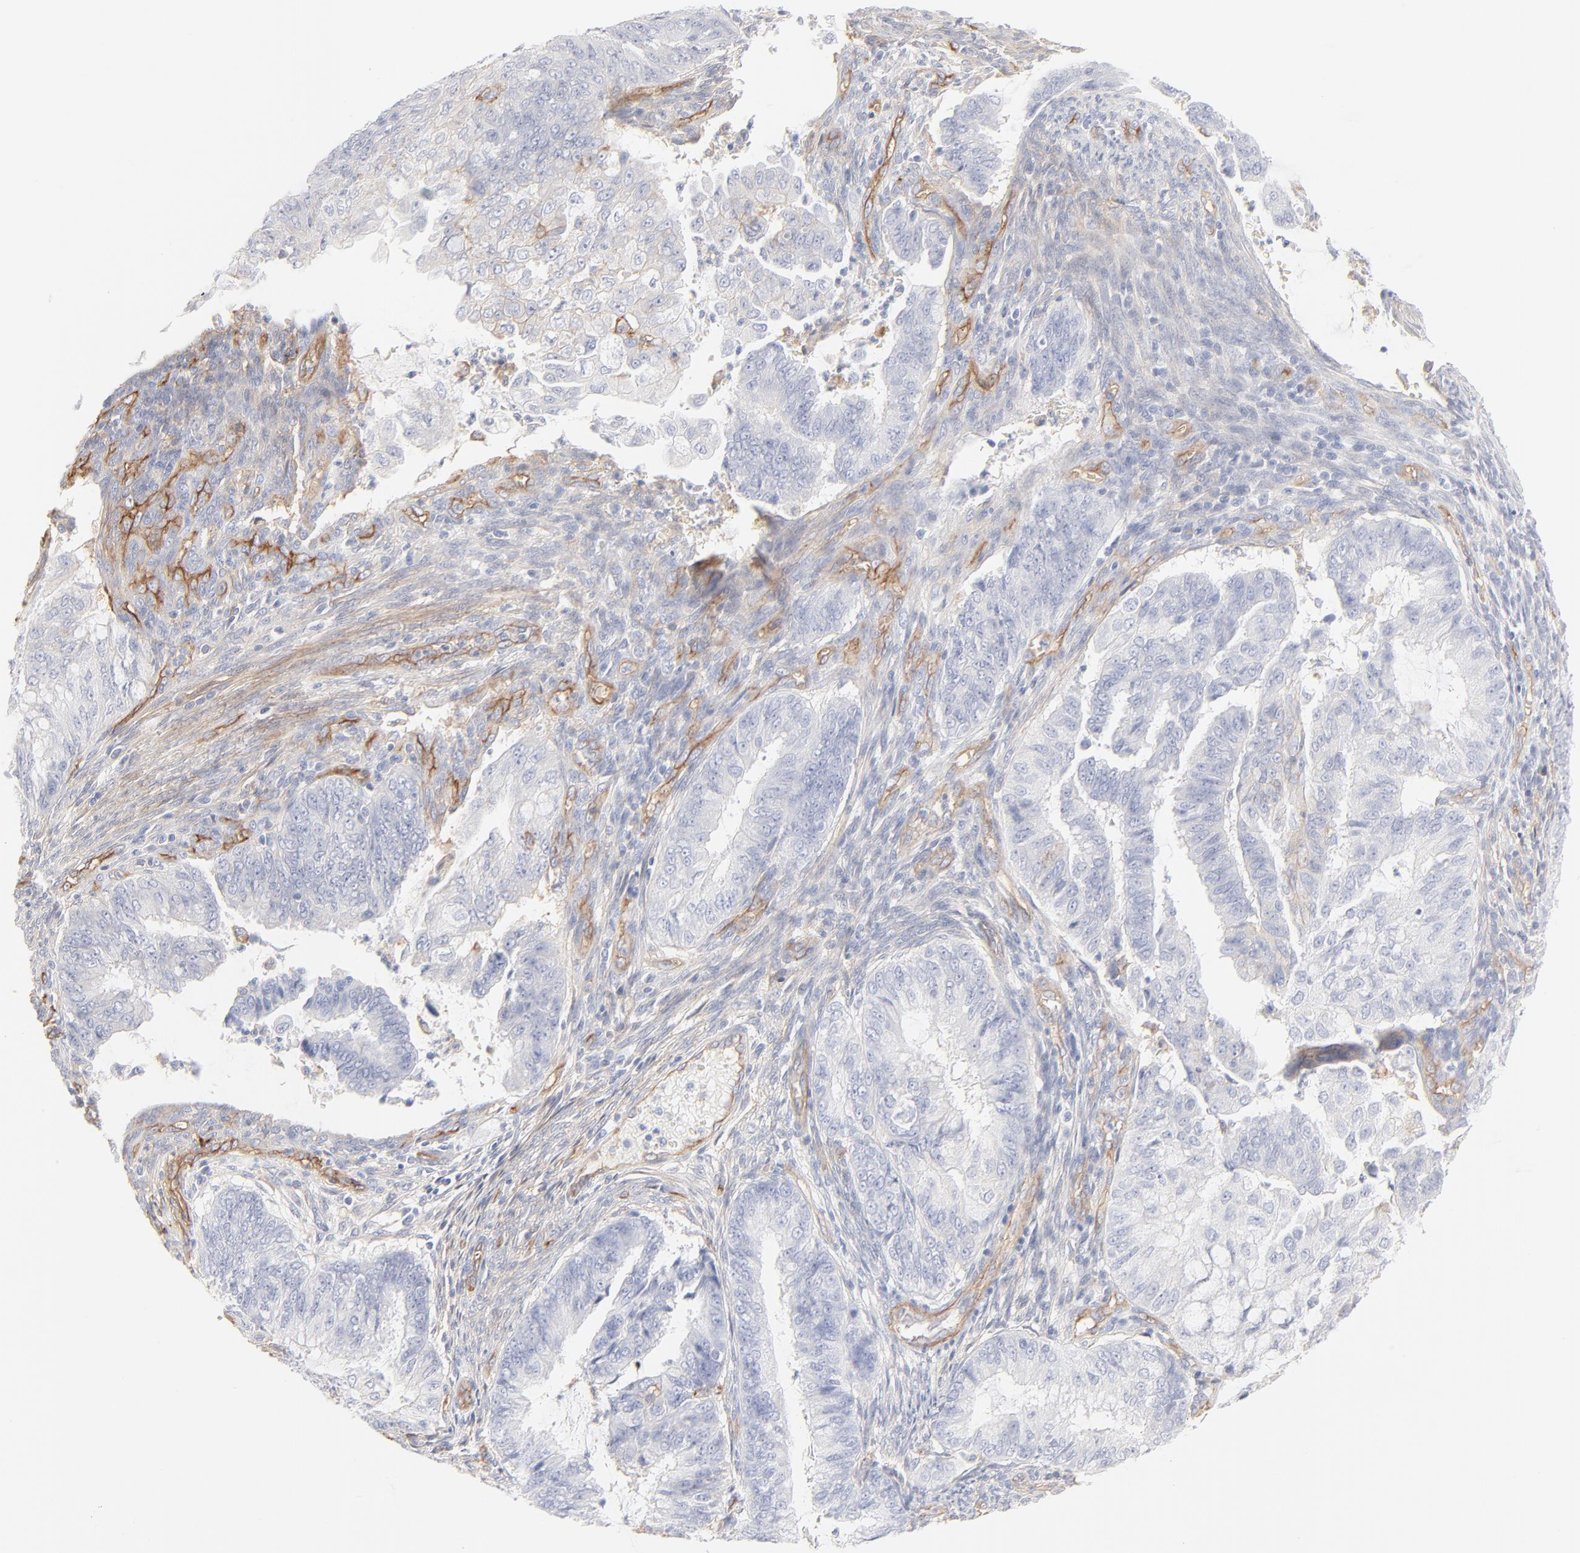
{"staining": {"intensity": "negative", "quantity": "none", "location": "none"}, "tissue": "endometrial cancer", "cell_type": "Tumor cells", "image_type": "cancer", "snomed": [{"axis": "morphology", "description": "Adenocarcinoma, NOS"}, {"axis": "topography", "description": "Endometrium"}], "caption": "This image is of endometrial cancer stained with IHC to label a protein in brown with the nuclei are counter-stained blue. There is no expression in tumor cells. (DAB (3,3'-diaminobenzidine) immunohistochemistry (IHC) with hematoxylin counter stain).", "gene": "ITGA5", "patient": {"sex": "female", "age": 75}}